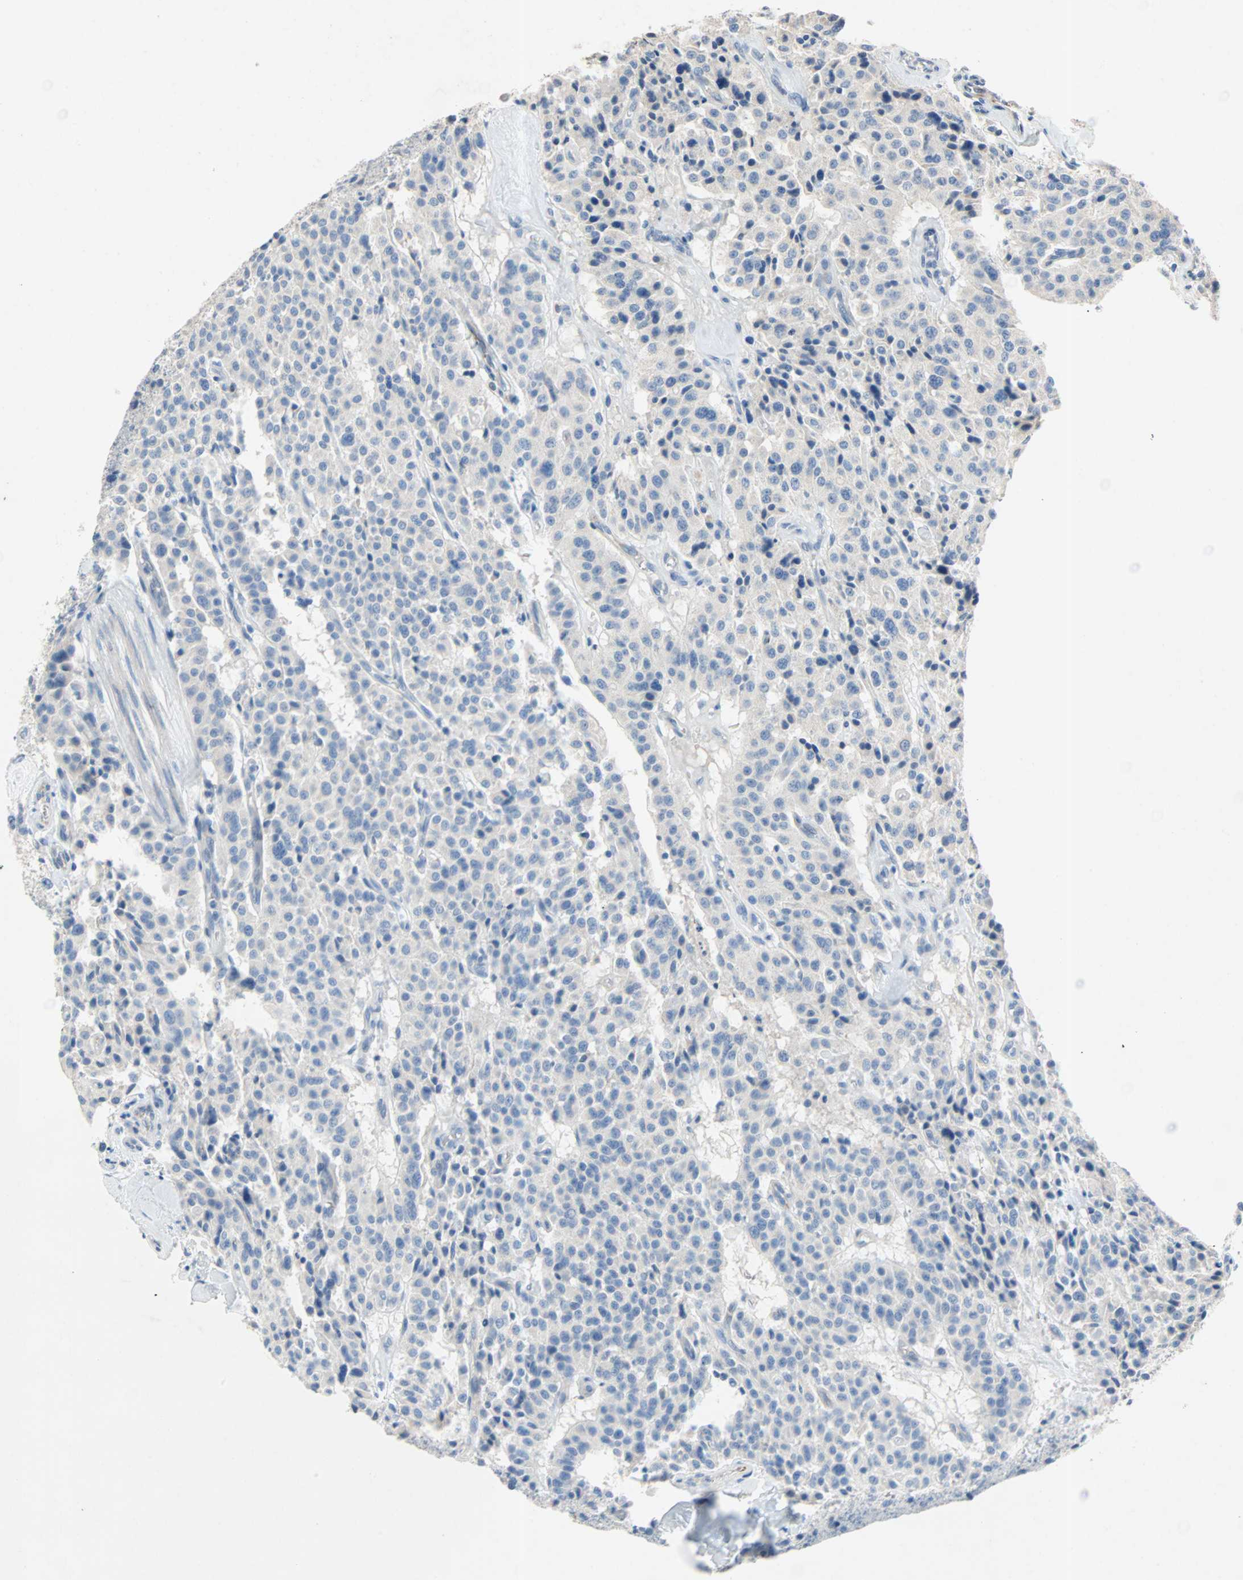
{"staining": {"intensity": "negative", "quantity": "none", "location": "none"}, "tissue": "carcinoid", "cell_type": "Tumor cells", "image_type": "cancer", "snomed": [{"axis": "morphology", "description": "Carcinoid, malignant, NOS"}, {"axis": "topography", "description": "Lung"}], "caption": "A histopathology image of malignant carcinoid stained for a protein shows no brown staining in tumor cells.", "gene": "PCDHB2", "patient": {"sex": "male", "age": 30}}